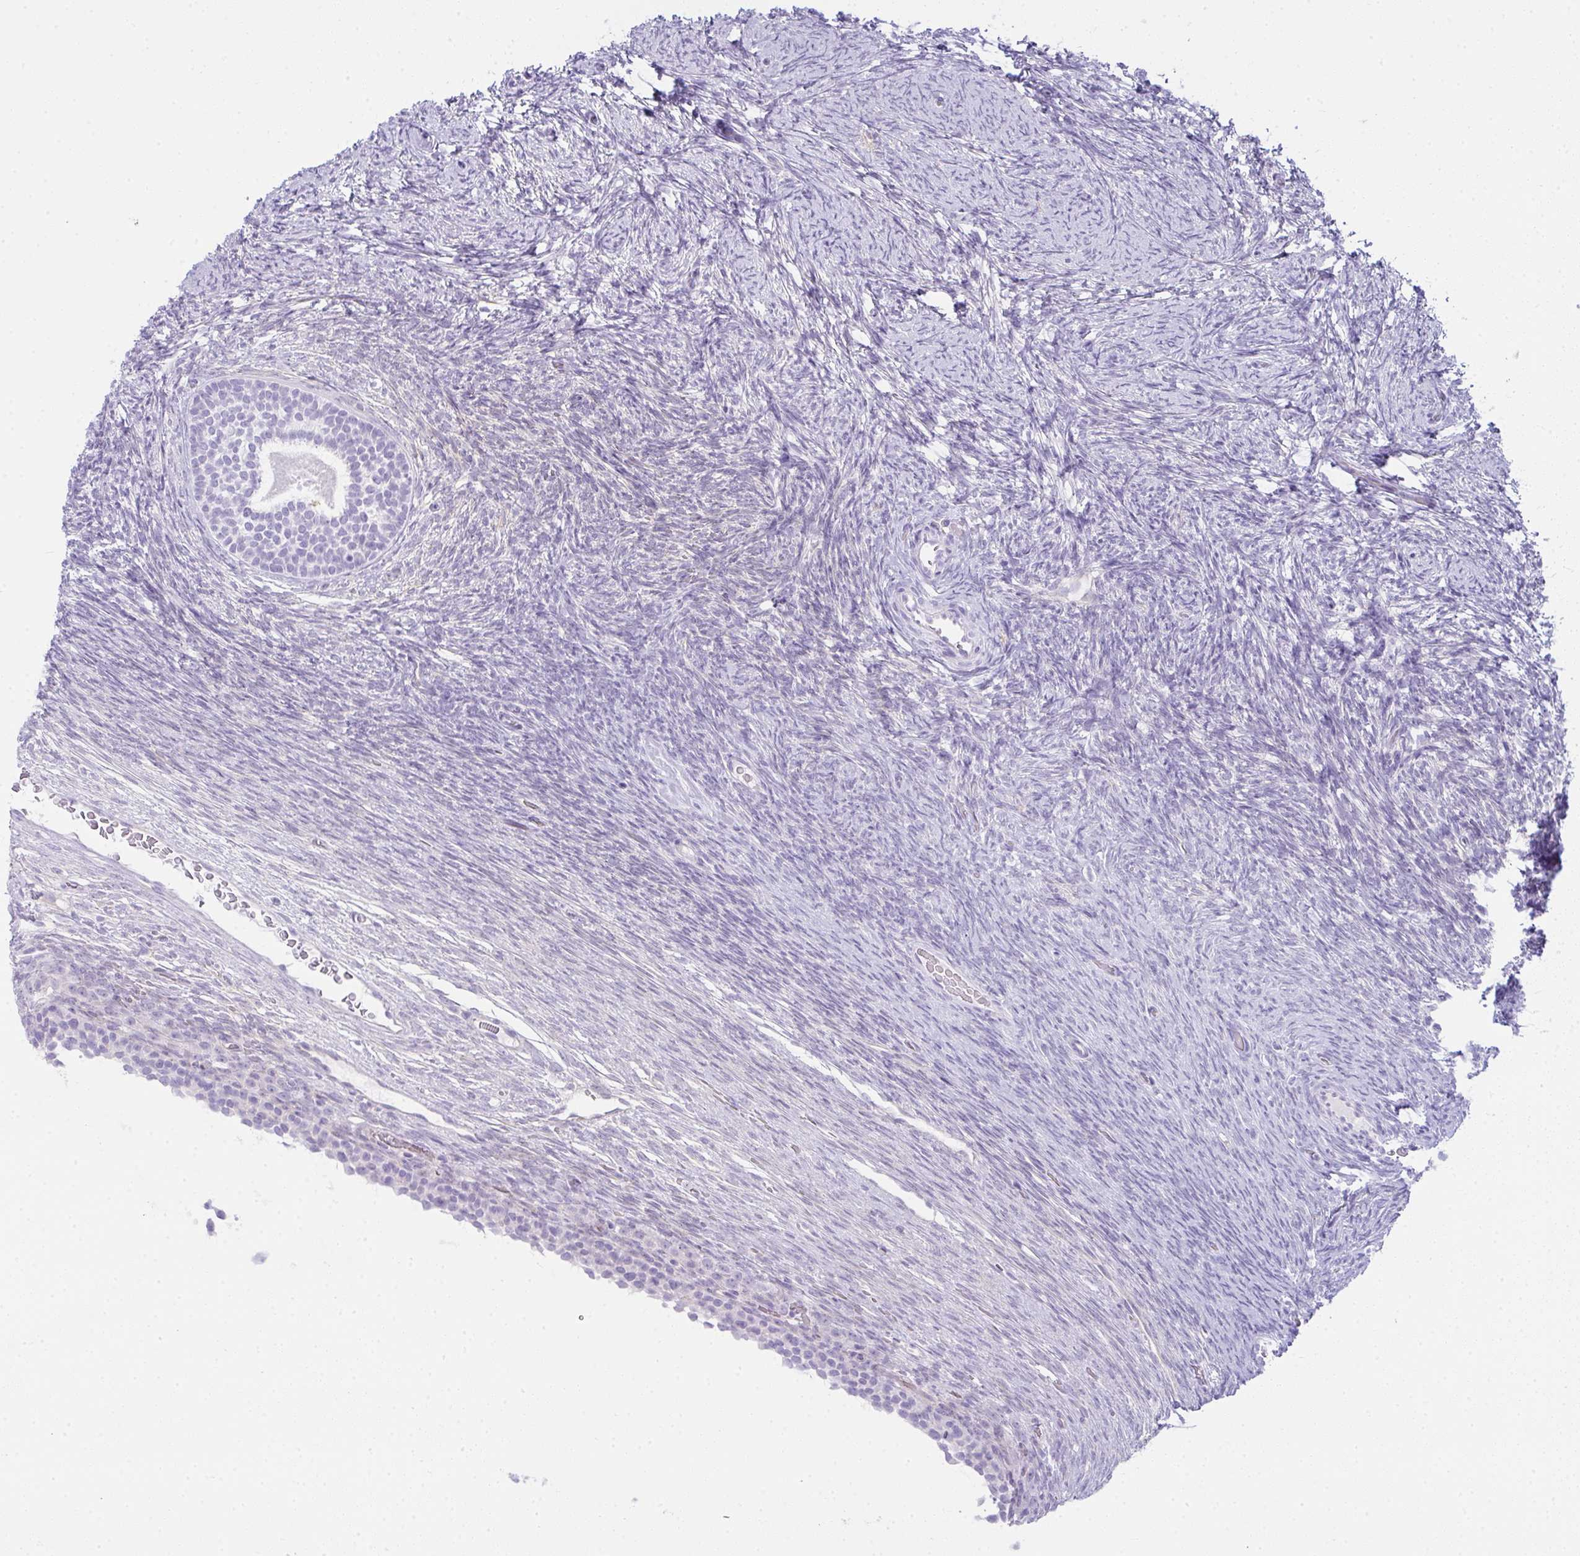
{"staining": {"intensity": "negative", "quantity": "none", "location": "none"}, "tissue": "ovary", "cell_type": "Follicle cells", "image_type": "normal", "snomed": [{"axis": "morphology", "description": "Normal tissue, NOS"}, {"axis": "topography", "description": "Ovary"}], "caption": "This is a micrograph of immunohistochemistry (IHC) staining of unremarkable ovary, which shows no positivity in follicle cells.", "gene": "RASL10A", "patient": {"sex": "female", "age": 34}}